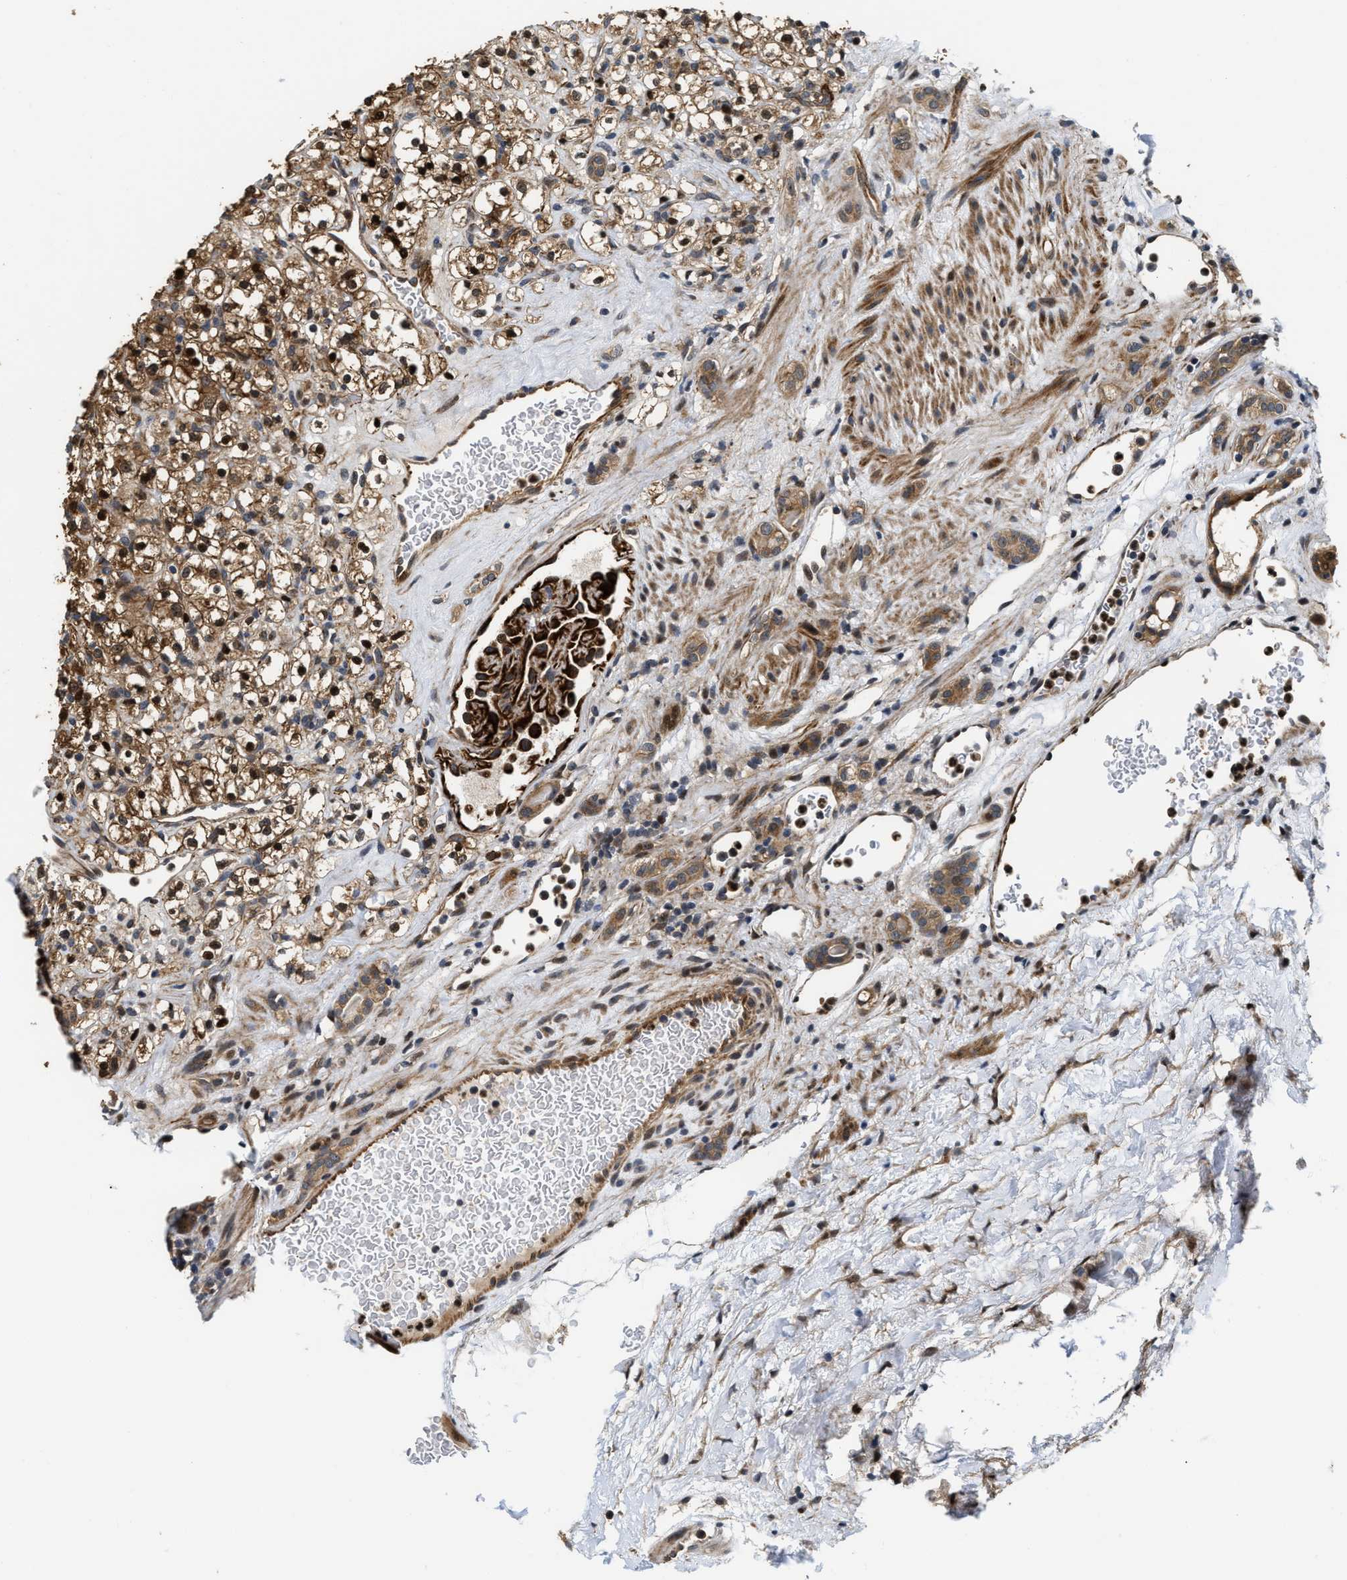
{"staining": {"intensity": "moderate", "quantity": ">75%", "location": "cytoplasmic/membranous,nuclear"}, "tissue": "renal cancer", "cell_type": "Tumor cells", "image_type": "cancer", "snomed": [{"axis": "morphology", "description": "Normal tissue, NOS"}, {"axis": "morphology", "description": "Adenocarcinoma, NOS"}, {"axis": "topography", "description": "Kidney"}], "caption": "Renal adenocarcinoma stained for a protein reveals moderate cytoplasmic/membranous and nuclear positivity in tumor cells. The staining was performed using DAB (3,3'-diaminobenzidine), with brown indicating positive protein expression. Nuclei are stained blue with hematoxylin.", "gene": "ALDH3A2", "patient": {"sex": "female", "age": 72}}